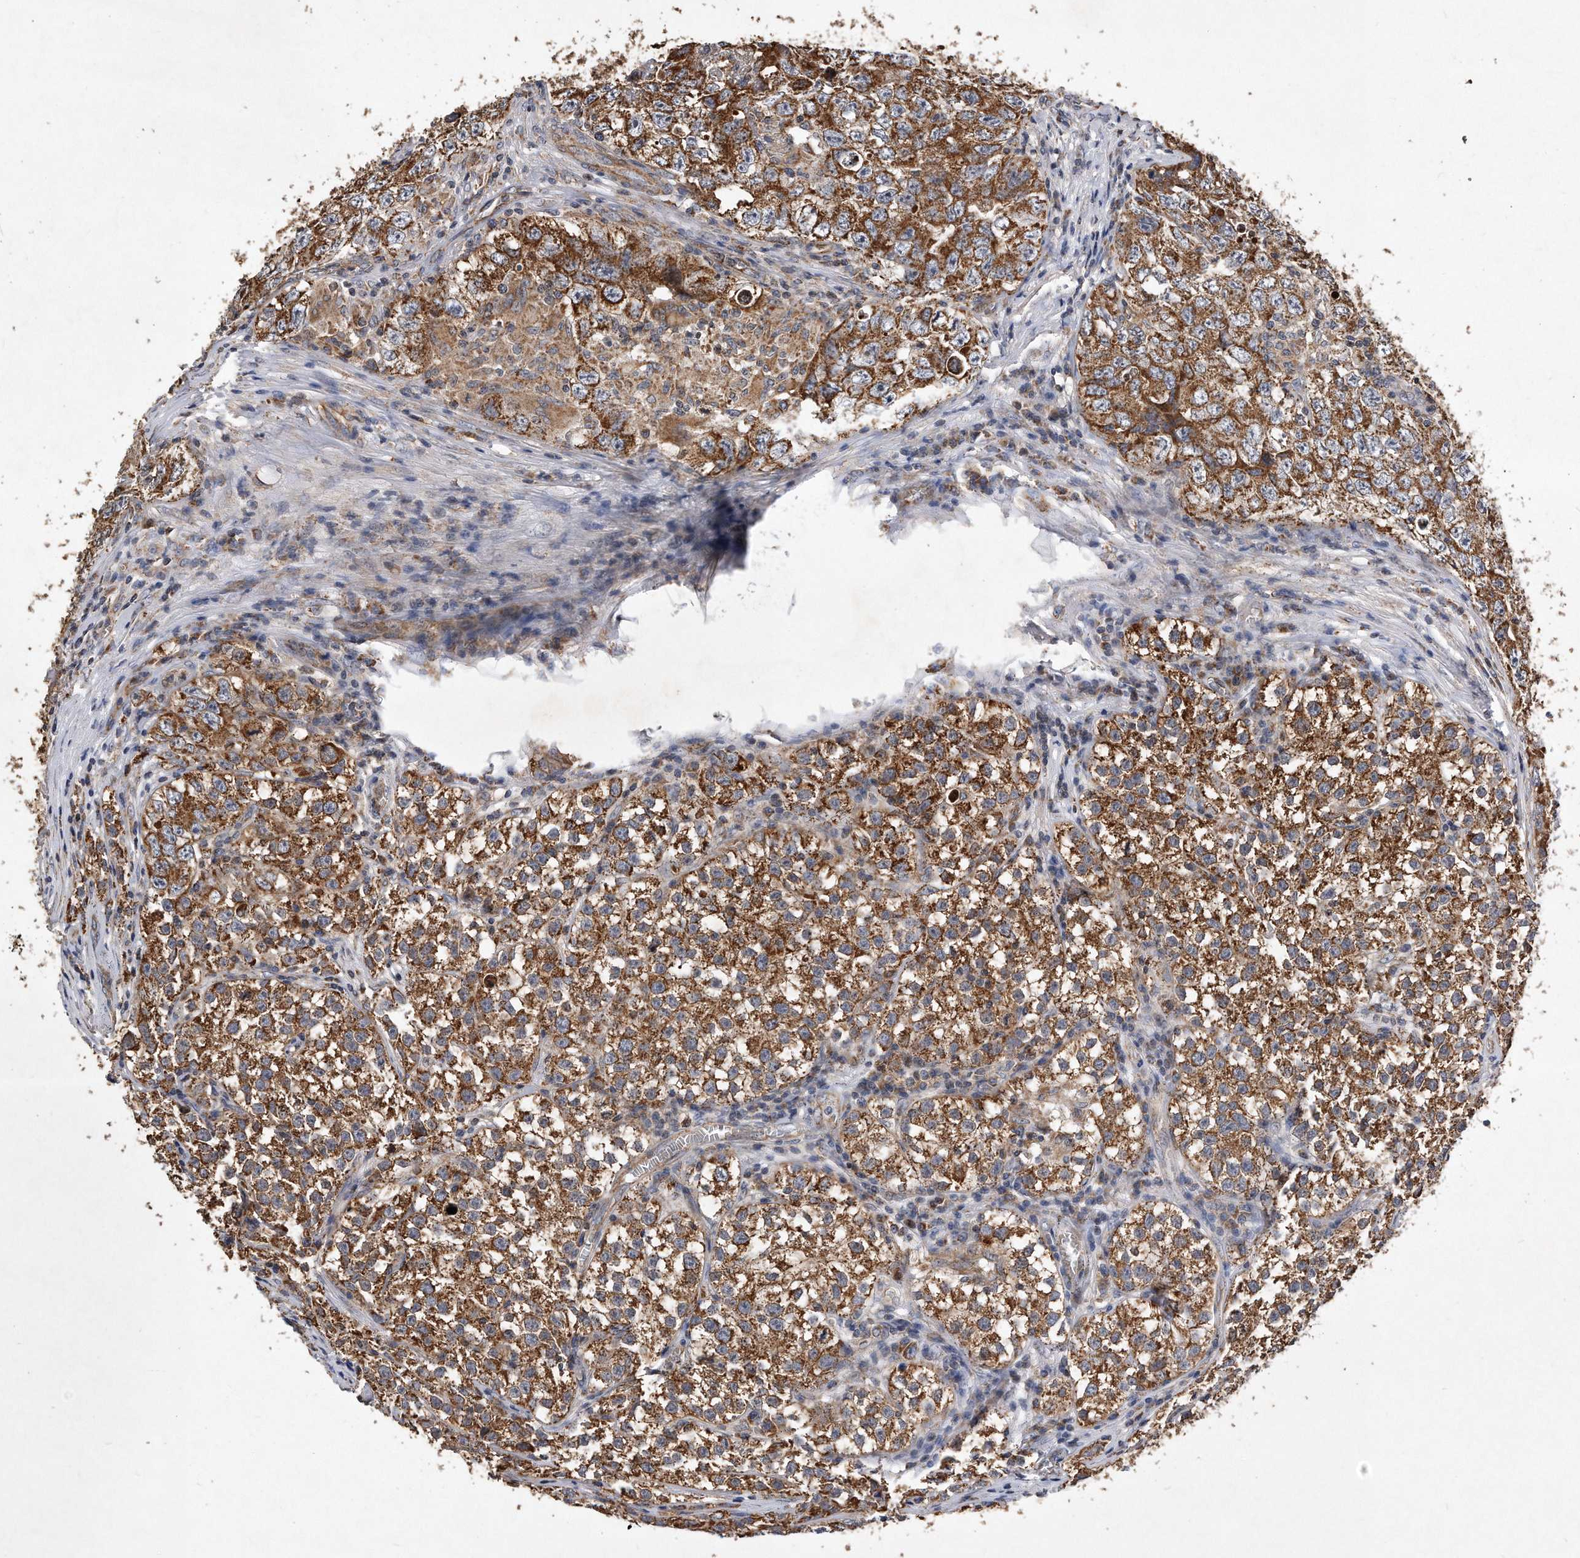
{"staining": {"intensity": "moderate", "quantity": ">75%", "location": "cytoplasmic/membranous"}, "tissue": "testis cancer", "cell_type": "Tumor cells", "image_type": "cancer", "snomed": [{"axis": "morphology", "description": "Seminoma, NOS"}, {"axis": "morphology", "description": "Carcinoma, Embryonal, NOS"}, {"axis": "topography", "description": "Testis"}], "caption": "Testis embryonal carcinoma stained with a protein marker shows moderate staining in tumor cells.", "gene": "PPP5C", "patient": {"sex": "male", "age": 43}}